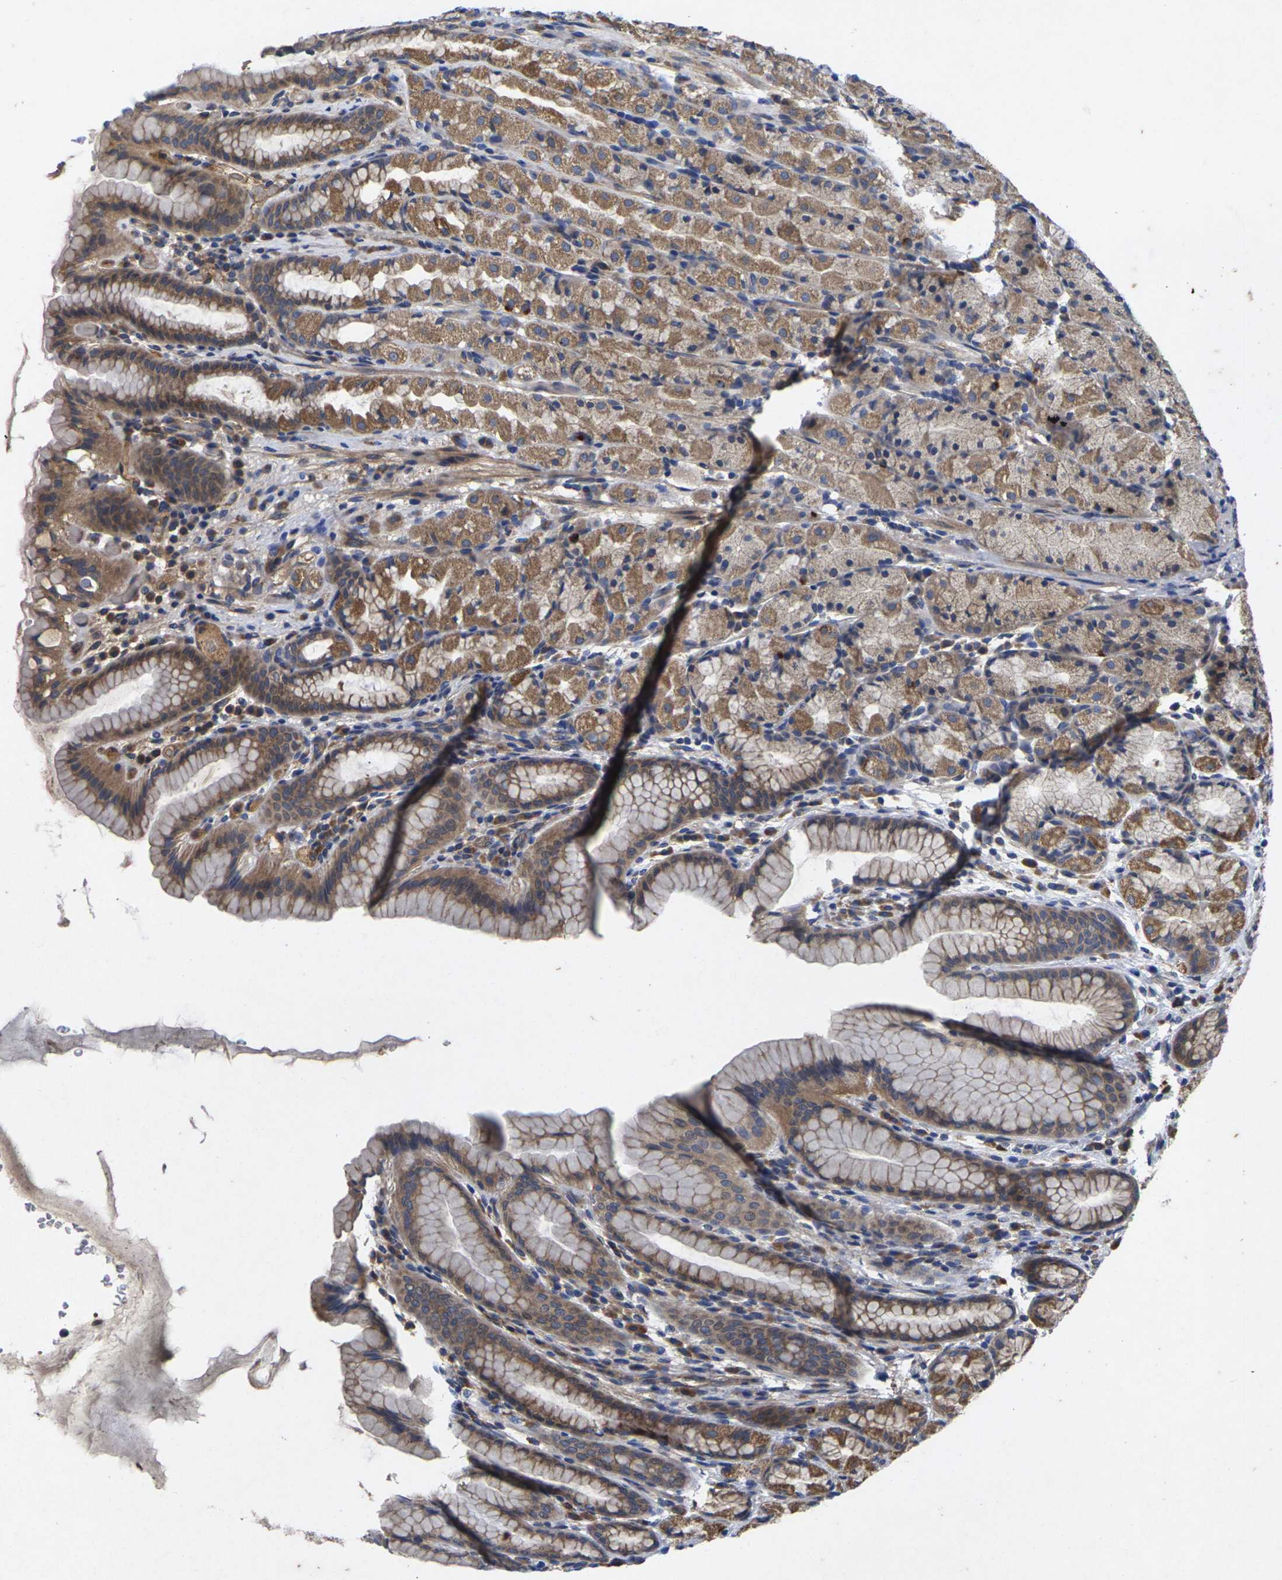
{"staining": {"intensity": "moderate", "quantity": ">75%", "location": "cytoplasmic/membranous"}, "tissue": "stomach", "cell_type": "Glandular cells", "image_type": "normal", "snomed": [{"axis": "morphology", "description": "Normal tissue, NOS"}, {"axis": "topography", "description": "Stomach, upper"}], "caption": "Immunohistochemistry staining of benign stomach, which shows medium levels of moderate cytoplasmic/membranous staining in about >75% of glandular cells indicating moderate cytoplasmic/membranous protein expression. The staining was performed using DAB (3,3'-diaminobenzidine) (brown) for protein detection and nuclei were counterstained in hematoxylin (blue).", "gene": "KIF1B", "patient": {"sex": "male", "age": 68}}